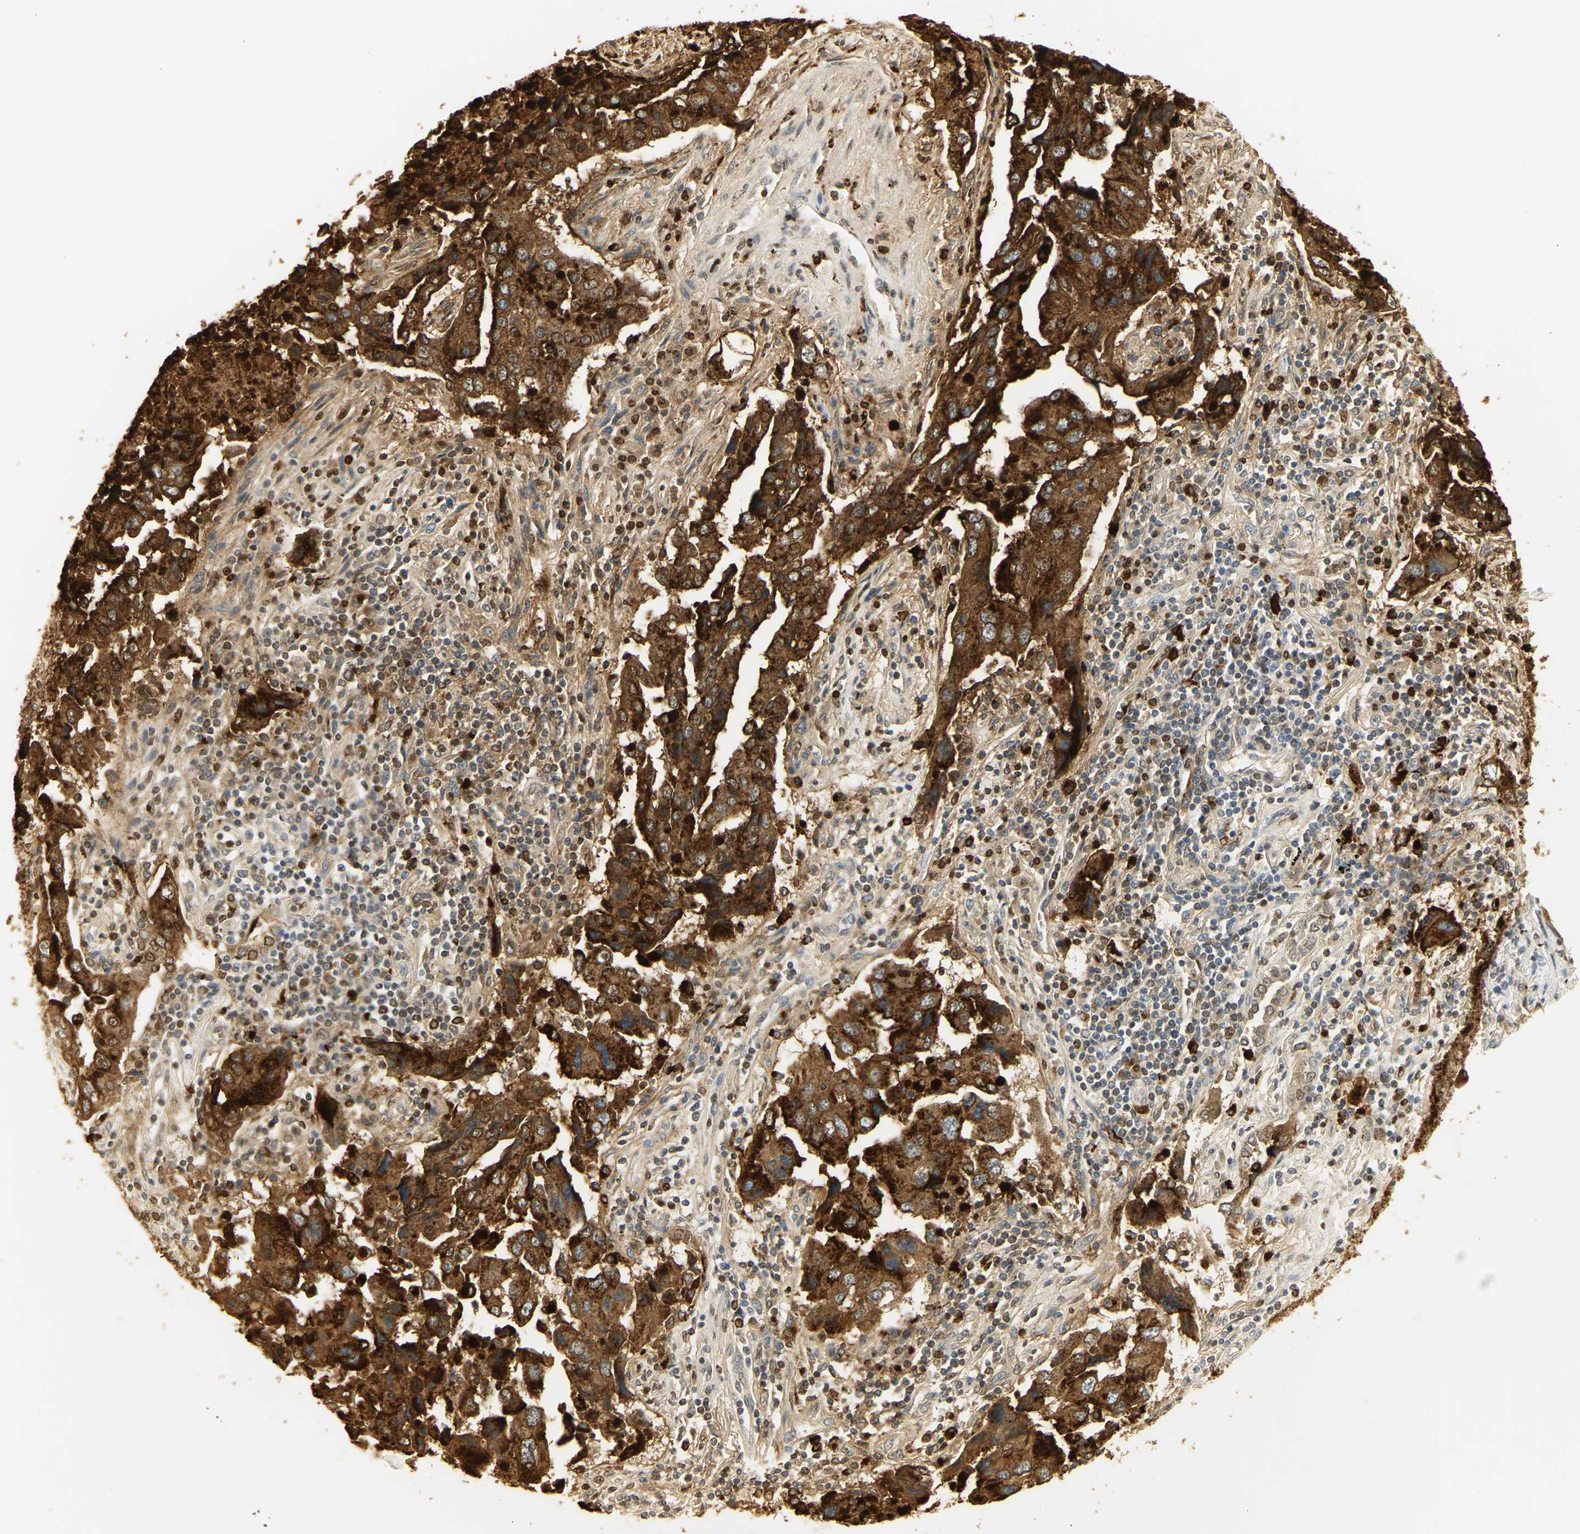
{"staining": {"intensity": "strong", "quantity": ">75%", "location": "cytoplasmic/membranous"}, "tissue": "lung cancer", "cell_type": "Tumor cells", "image_type": "cancer", "snomed": [{"axis": "morphology", "description": "Adenocarcinoma, NOS"}, {"axis": "topography", "description": "Lung"}], "caption": "Approximately >75% of tumor cells in human lung adenocarcinoma show strong cytoplasmic/membranous protein positivity as visualized by brown immunohistochemical staining.", "gene": "CEACAM5", "patient": {"sex": "female", "age": 65}}